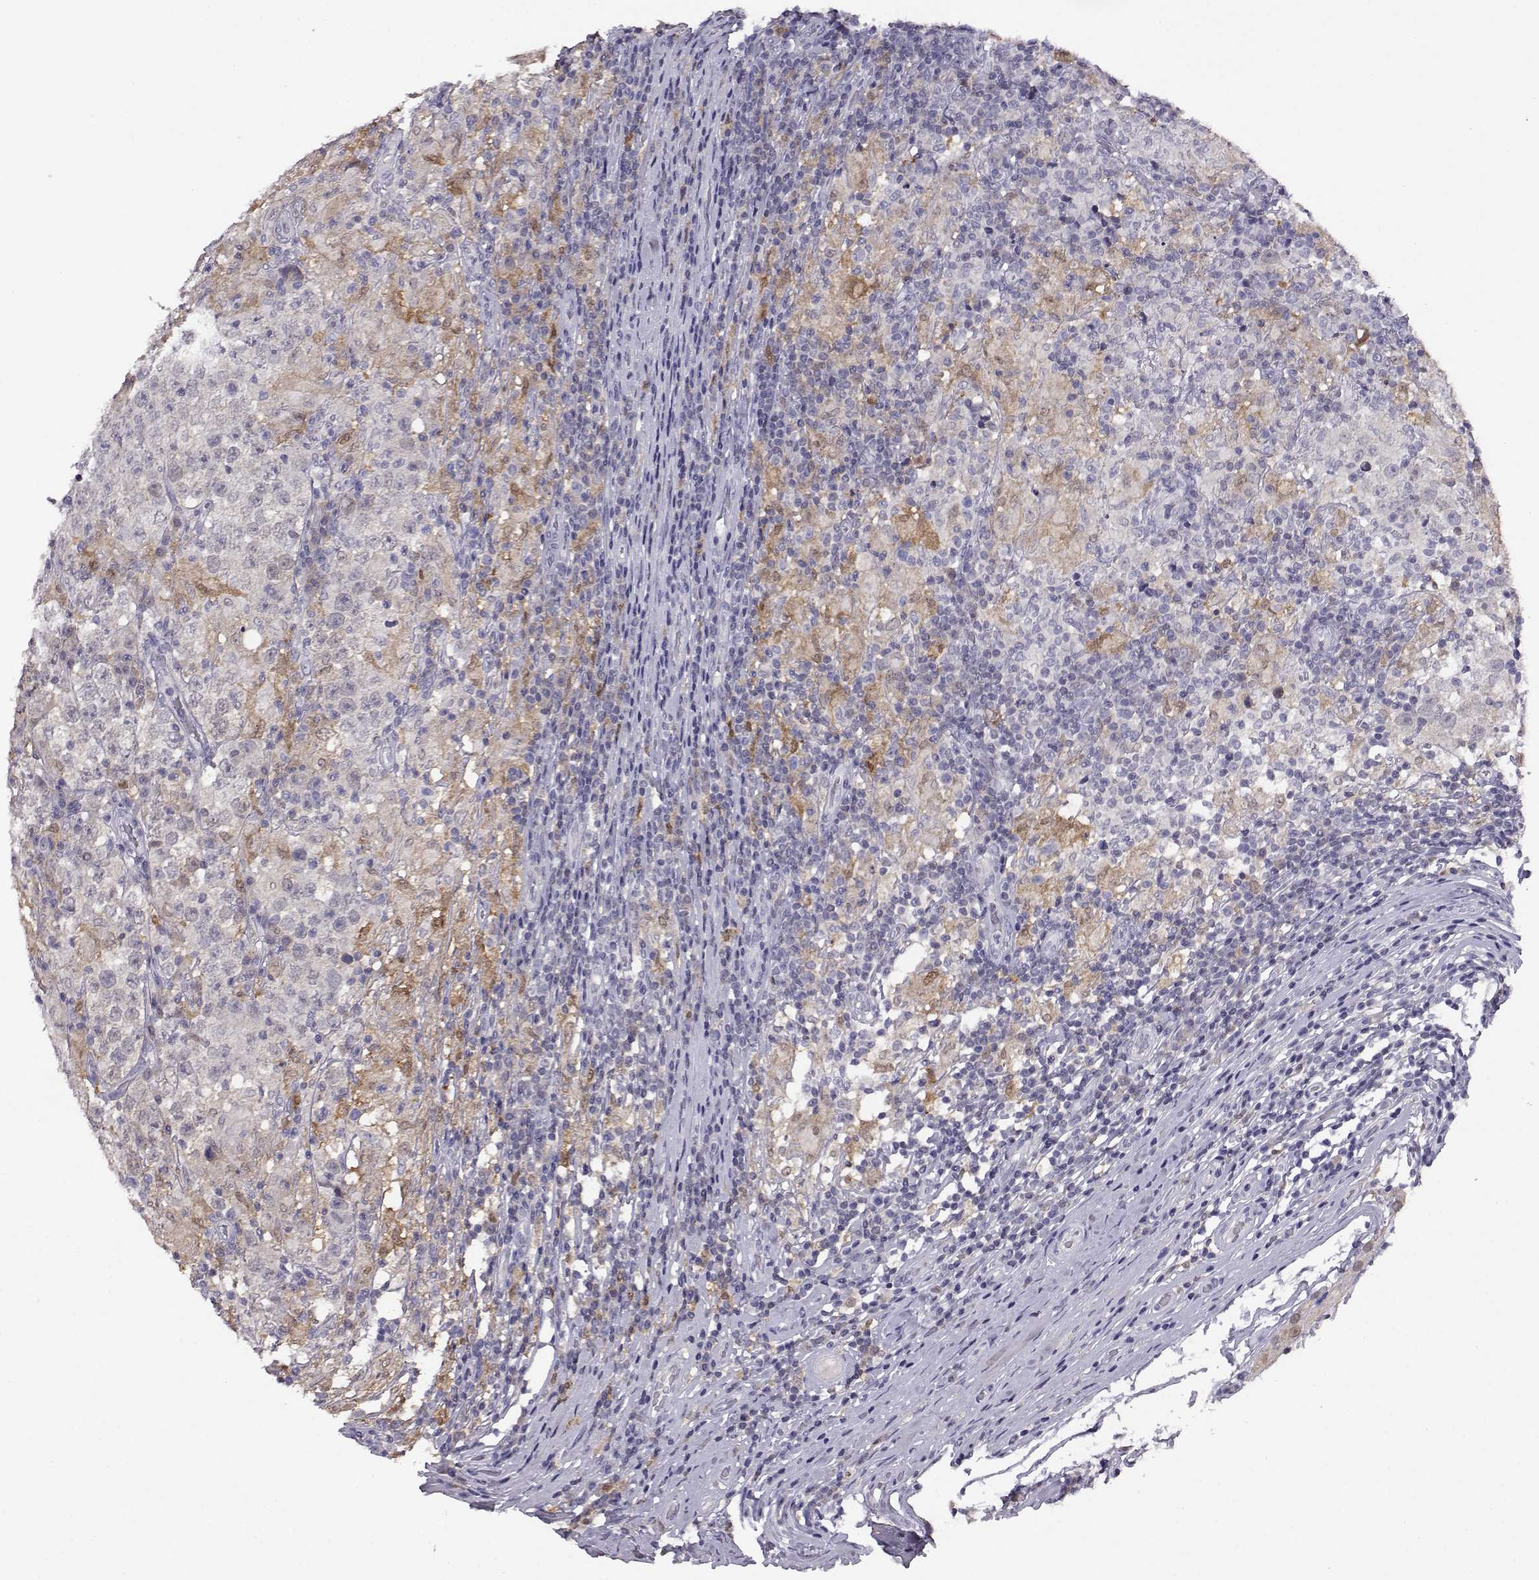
{"staining": {"intensity": "negative", "quantity": "none", "location": "none"}, "tissue": "testis cancer", "cell_type": "Tumor cells", "image_type": "cancer", "snomed": [{"axis": "morphology", "description": "Seminoma, NOS"}, {"axis": "morphology", "description": "Carcinoma, Embryonal, NOS"}, {"axis": "topography", "description": "Testis"}], "caption": "This image is of seminoma (testis) stained with immunohistochemistry (IHC) to label a protein in brown with the nuclei are counter-stained blue. There is no positivity in tumor cells. Brightfield microscopy of immunohistochemistry (IHC) stained with DAB (brown) and hematoxylin (blue), captured at high magnification.", "gene": "AKR1B1", "patient": {"sex": "male", "age": 41}}